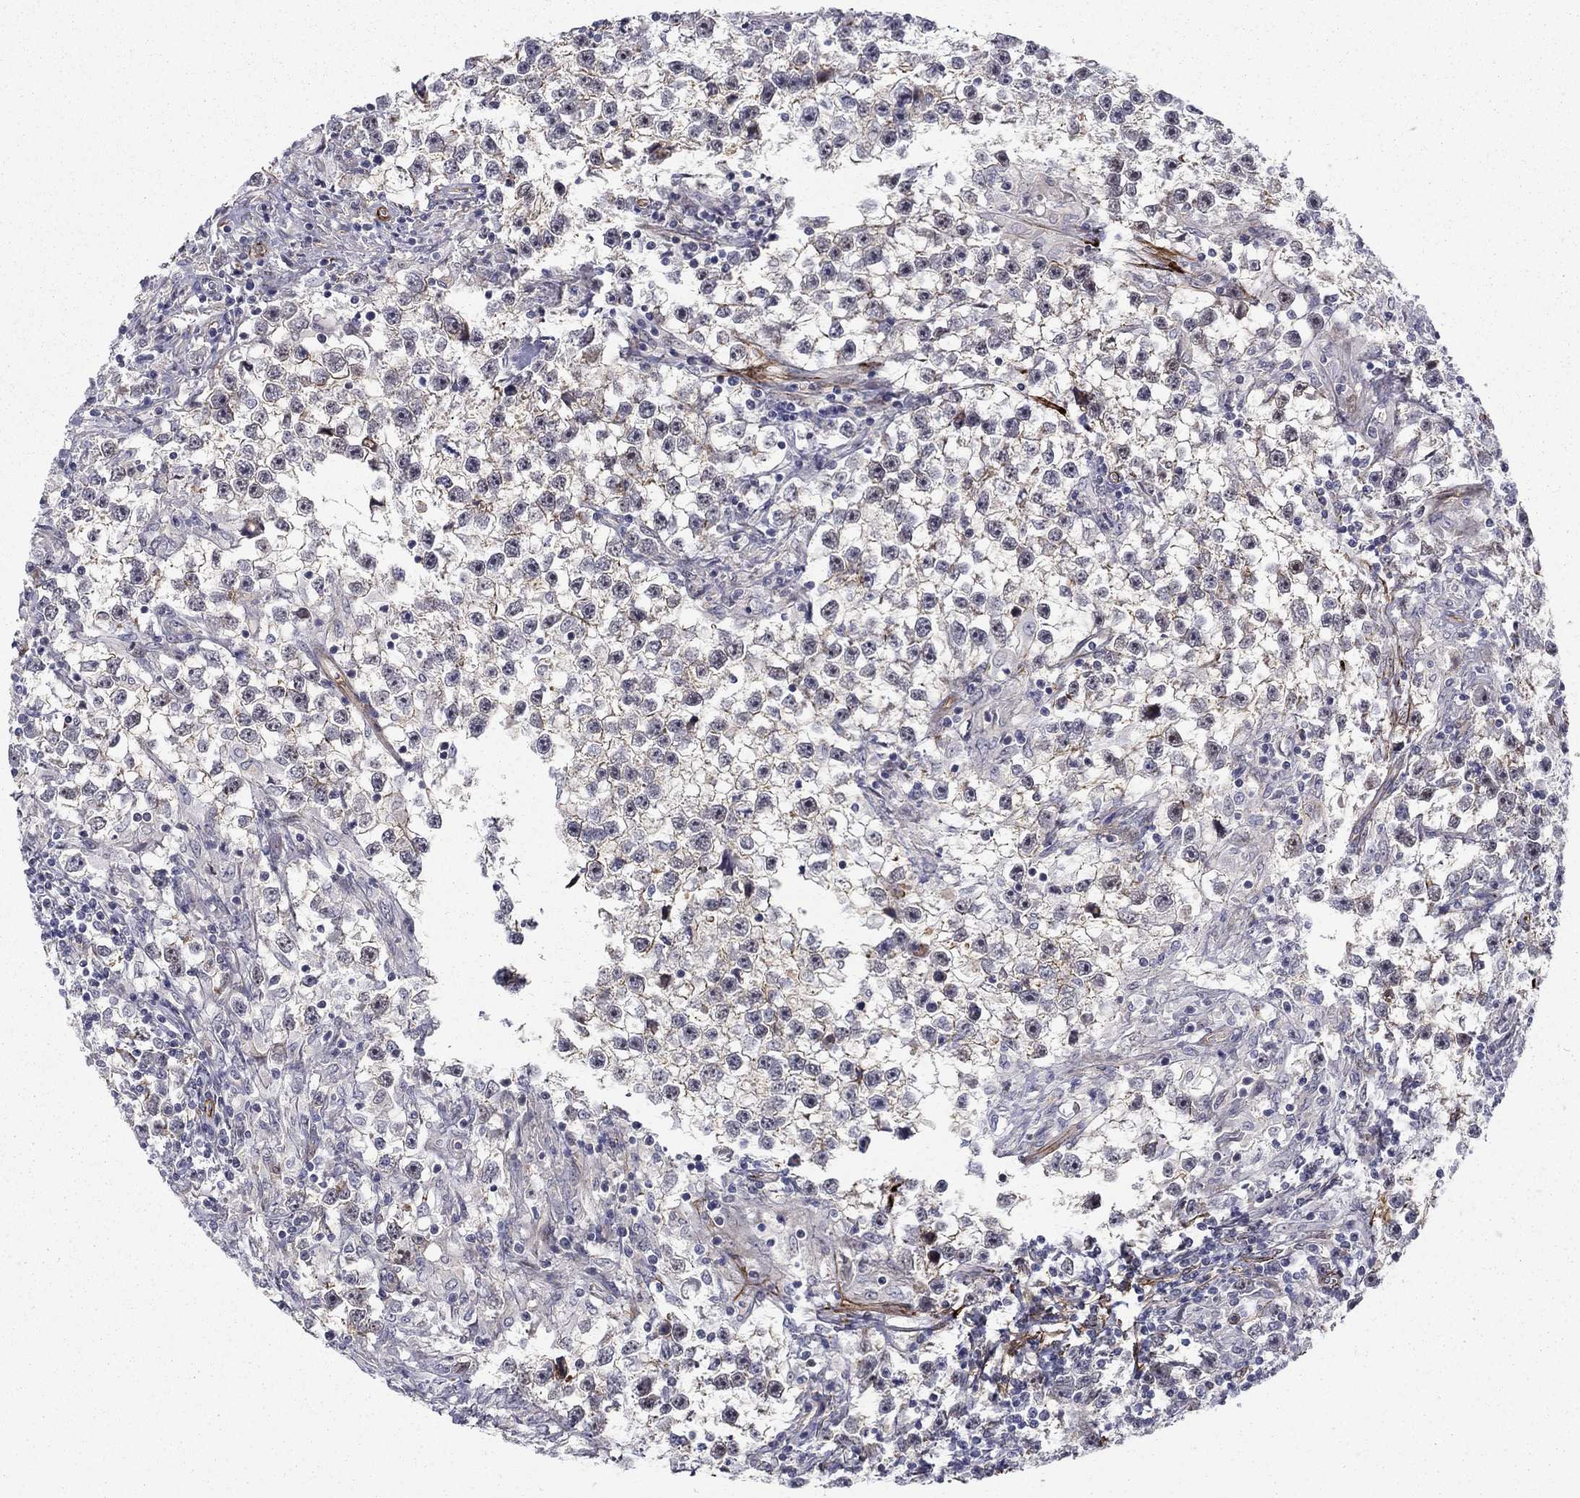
{"staining": {"intensity": "negative", "quantity": "none", "location": "none"}, "tissue": "testis cancer", "cell_type": "Tumor cells", "image_type": "cancer", "snomed": [{"axis": "morphology", "description": "Seminoma, NOS"}, {"axis": "topography", "description": "Testis"}], "caption": "Tumor cells show no significant staining in seminoma (testis).", "gene": "KRBA1", "patient": {"sex": "male", "age": 59}}